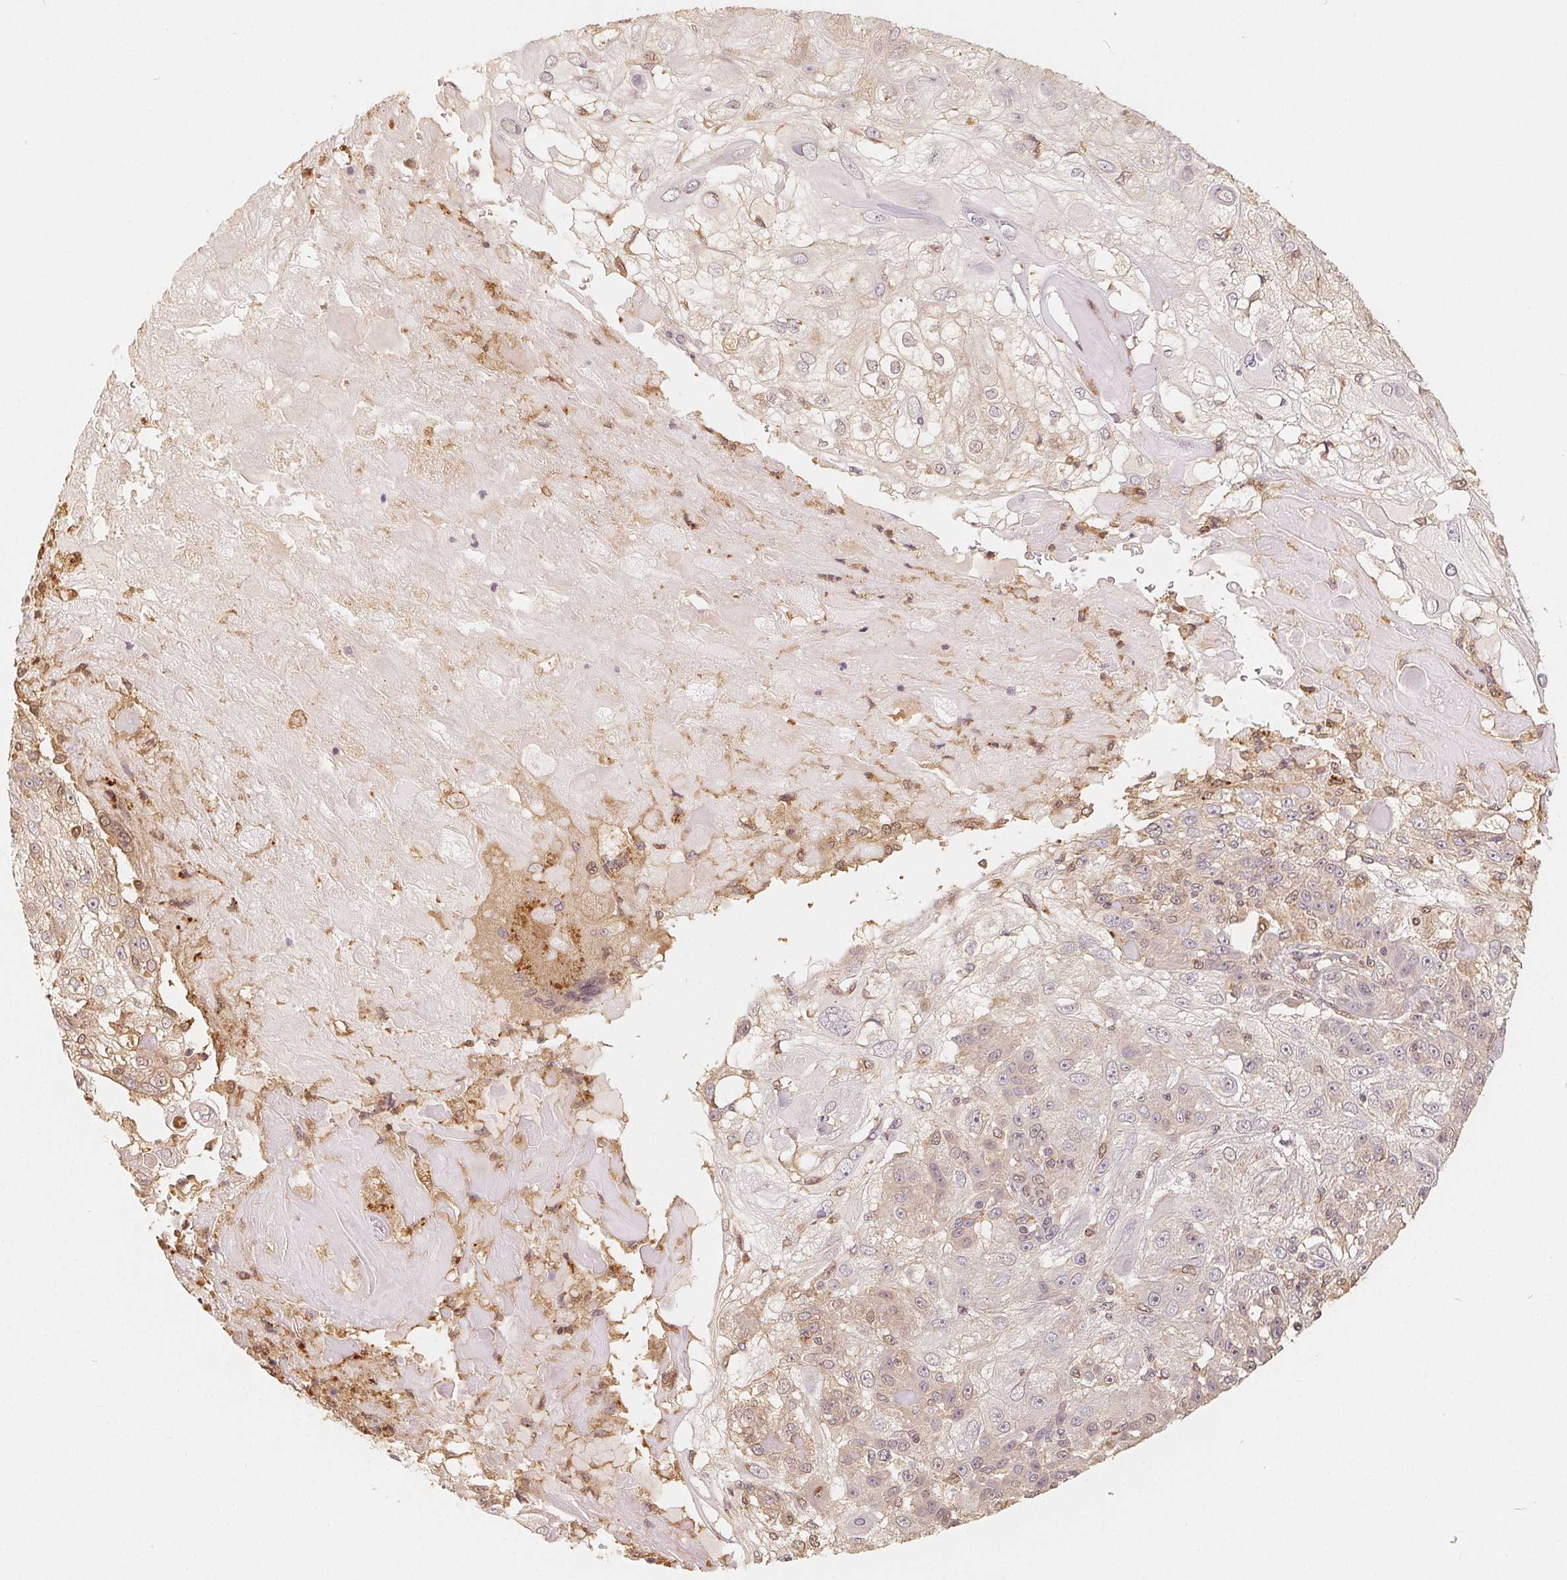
{"staining": {"intensity": "weak", "quantity": "25%-75%", "location": "cytoplasmic/membranous,nuclear"}, "tissue": "skin cancer", "cell_type": "Tumor cells", "image_type": "cancer", "snomed": [{"axis": "morphology", "description": "Normal tissue, NOS"}, {"axis": "morphology", "description": "Squamous cell carcinoma, NOS"}, {"axis": "topography", "description": "Skin"}], "caption": "Immunohistochemical staining of human skin cancer (squamous cell carcinoma) displays low levels of weak cytoplasmic/membranous and nuclear positivity in approximately 25%-75% of tumor cells.", "gene": "GUSB", "patient": {"sex": "female", "age": 83}}